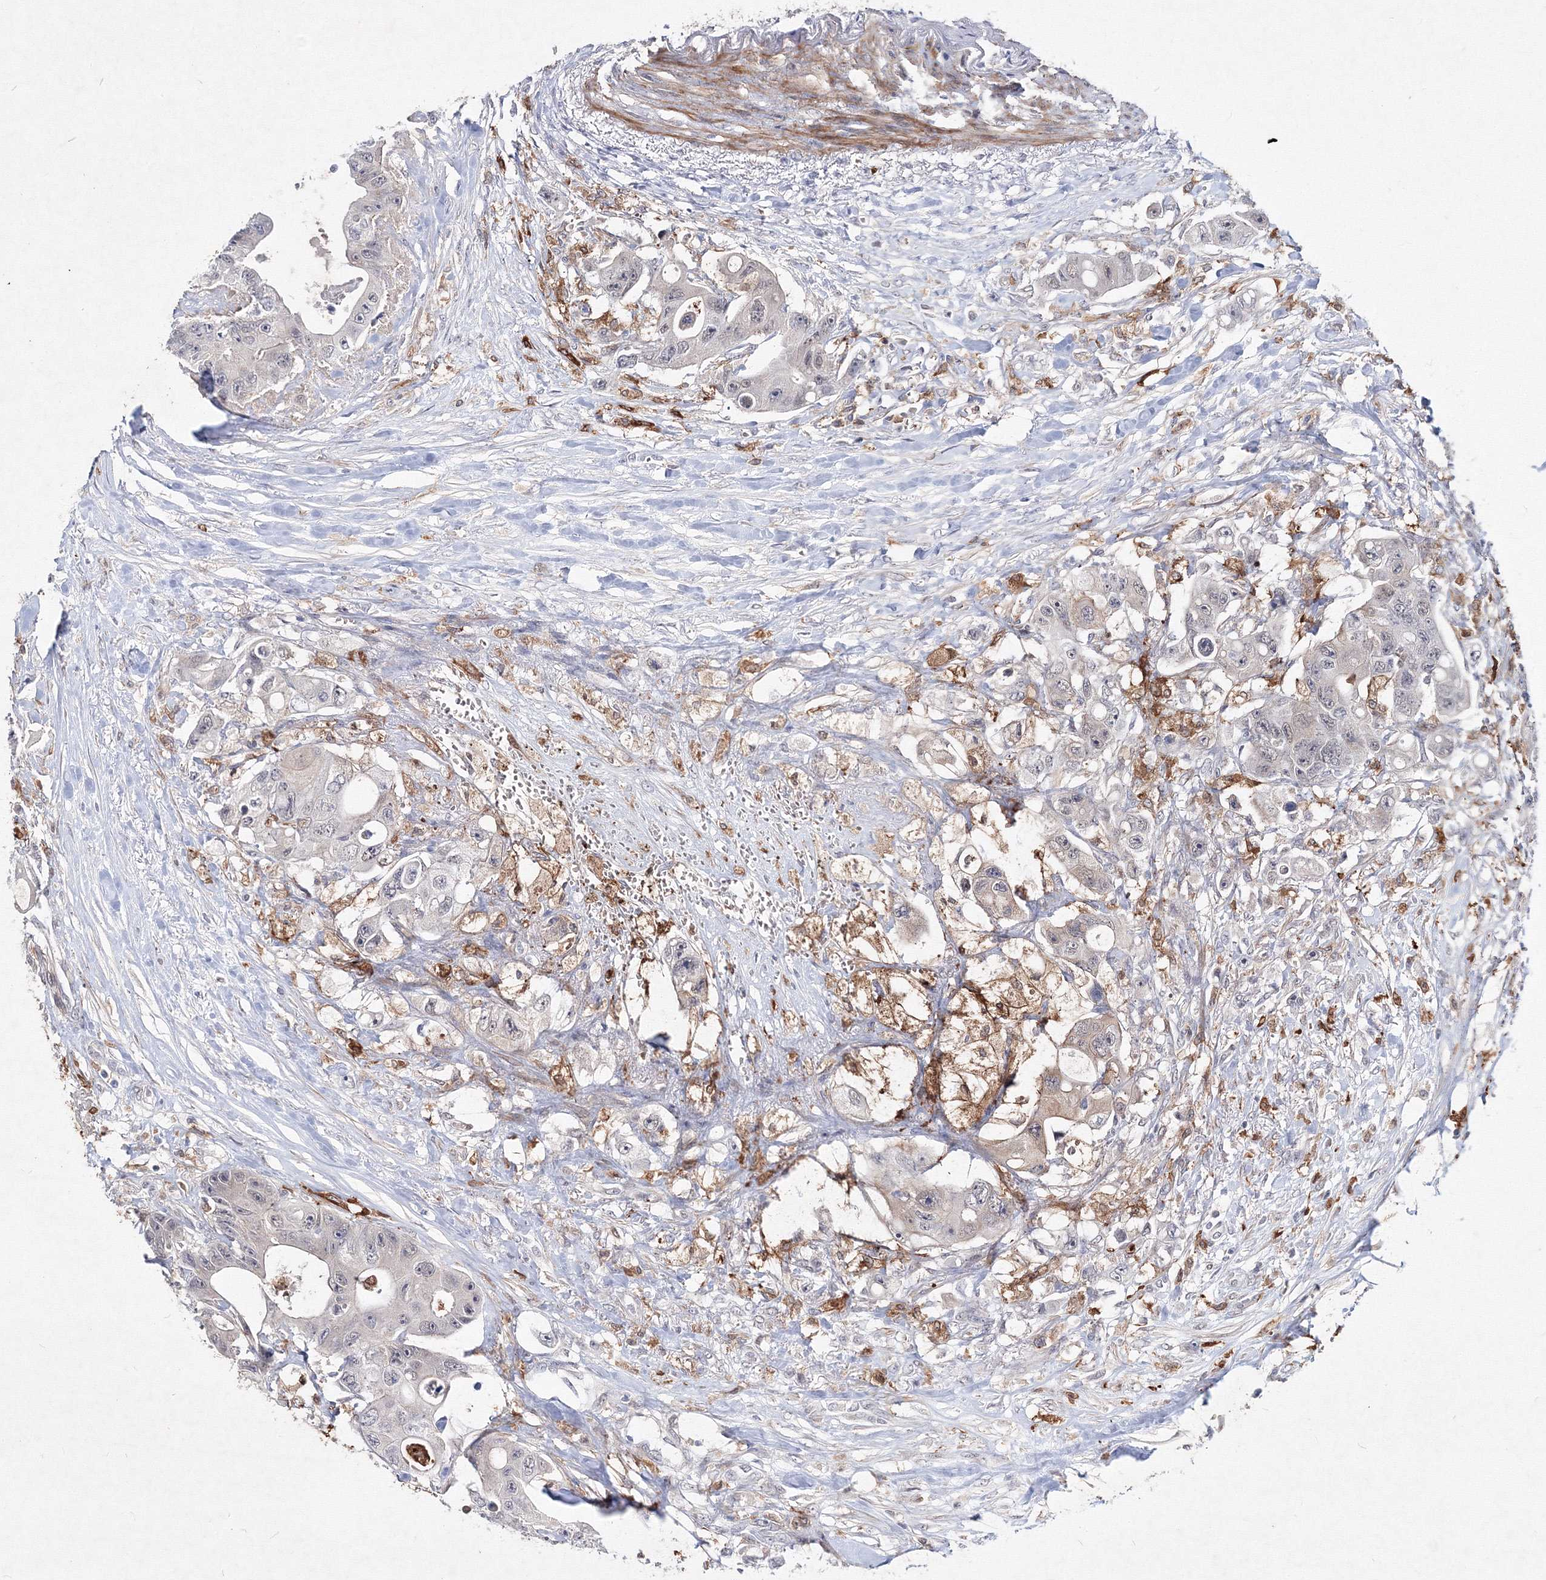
{"staining": {"intensity": "negative", "quantity": "none", "location": "none"}, "tissue": "colorectal cancer", "cell_type": "Tumor cells", "image_type": "cancer", "snomed": [{"axis": "morphology", "description": "Adenocarcinoma, NOS"}, {"axis": "topography", "description": "Colon"}], "caption": "A micrograph of colorectal cancer stained for a protein demonstrates no brown staining in tumor cells.", "gene": "C11orf52", "patient": {"sex": "female", "age": 46}}